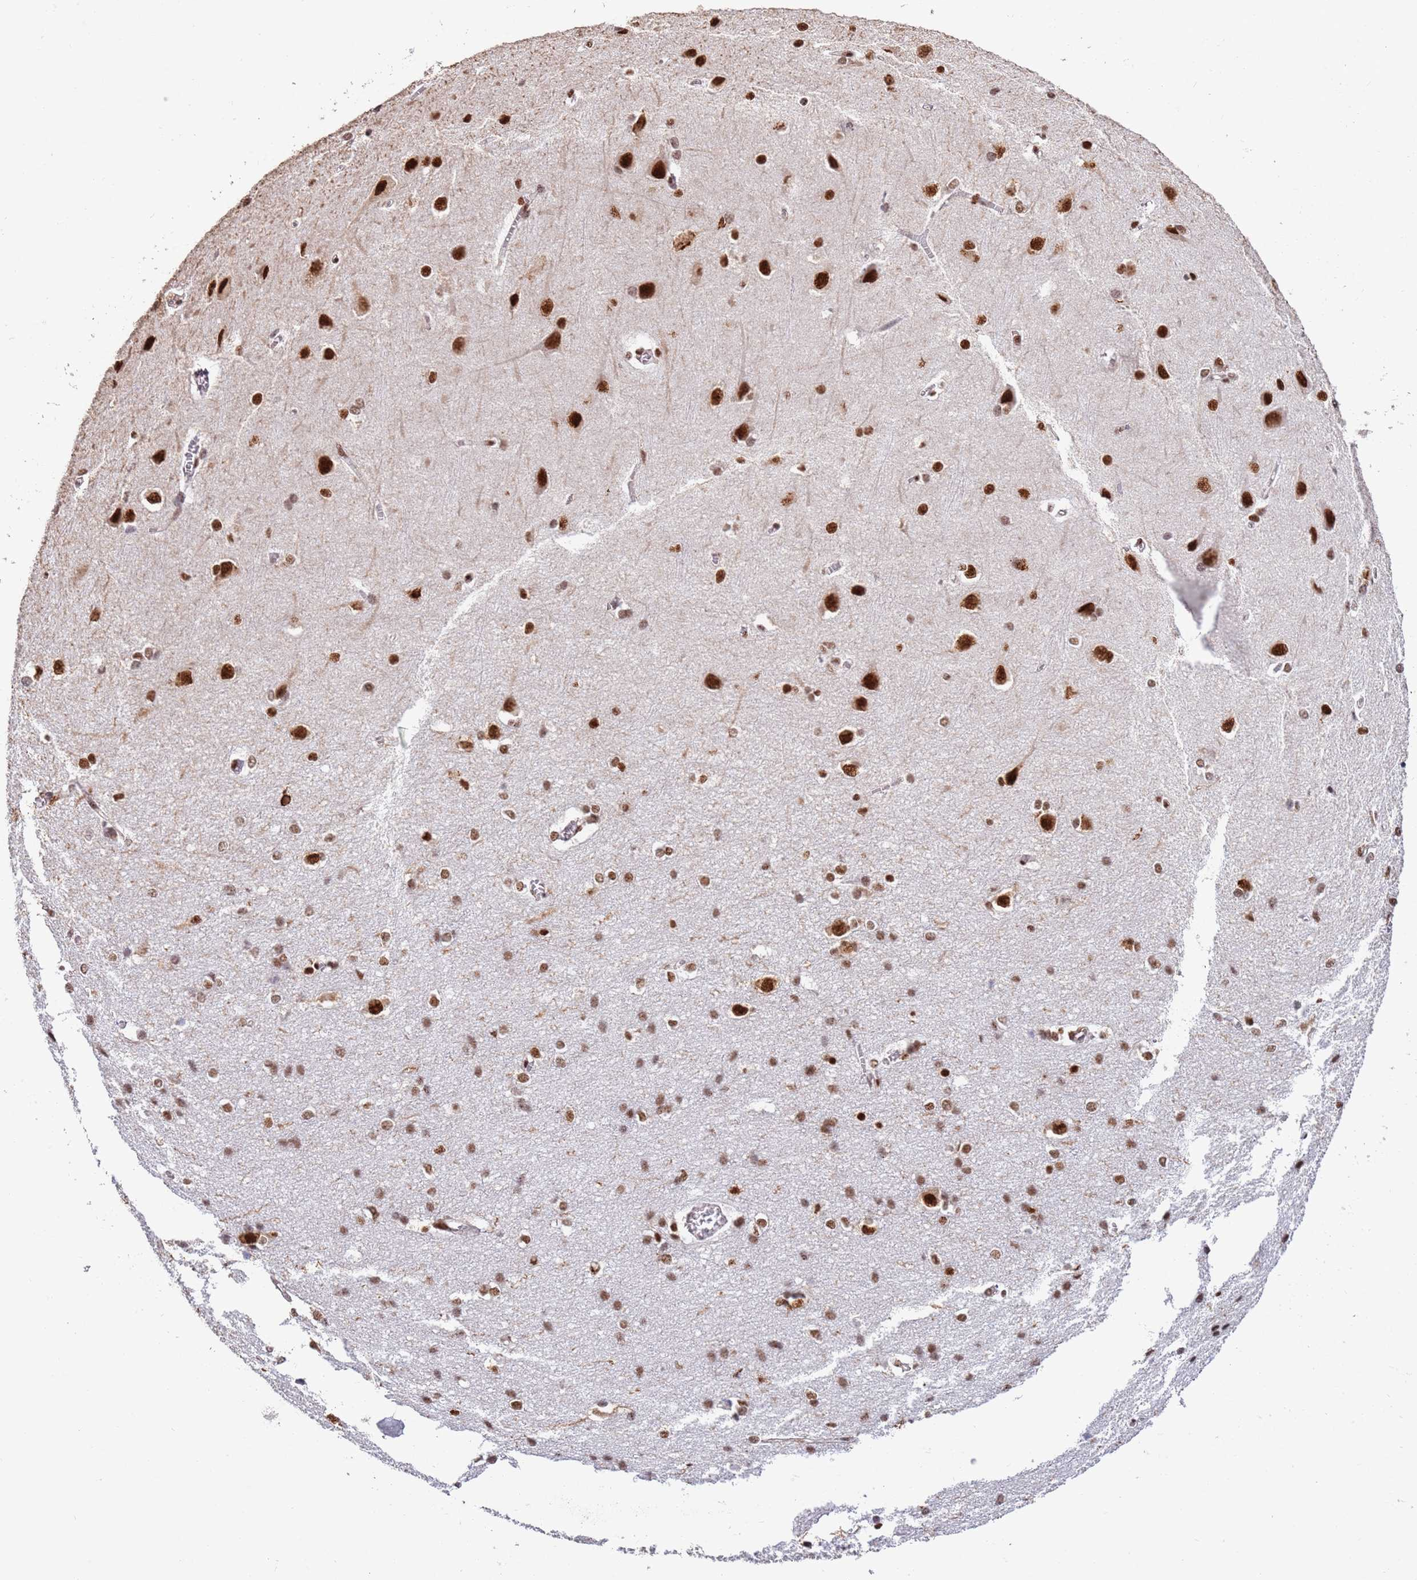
{"staining": {"intensity": "moderate", "quantity": "25%-75%", "location": "nuclear"}, "tissue": "cerebral cortex", "cell_type": "Endothelial cells", "image_type": "normal", "snomed": [{"axis": "morphology", "description": "Normal tissue, NOS"}, {"axis": "topography", "description": "Cerebral cortex"}], "caption": "Benign cerebral cortex reveals moderate nuclear expression in approximately 25%-75% of endothelial cells.", "gene": "ESF1", "patient": {"sex": "male", "age": 37}}